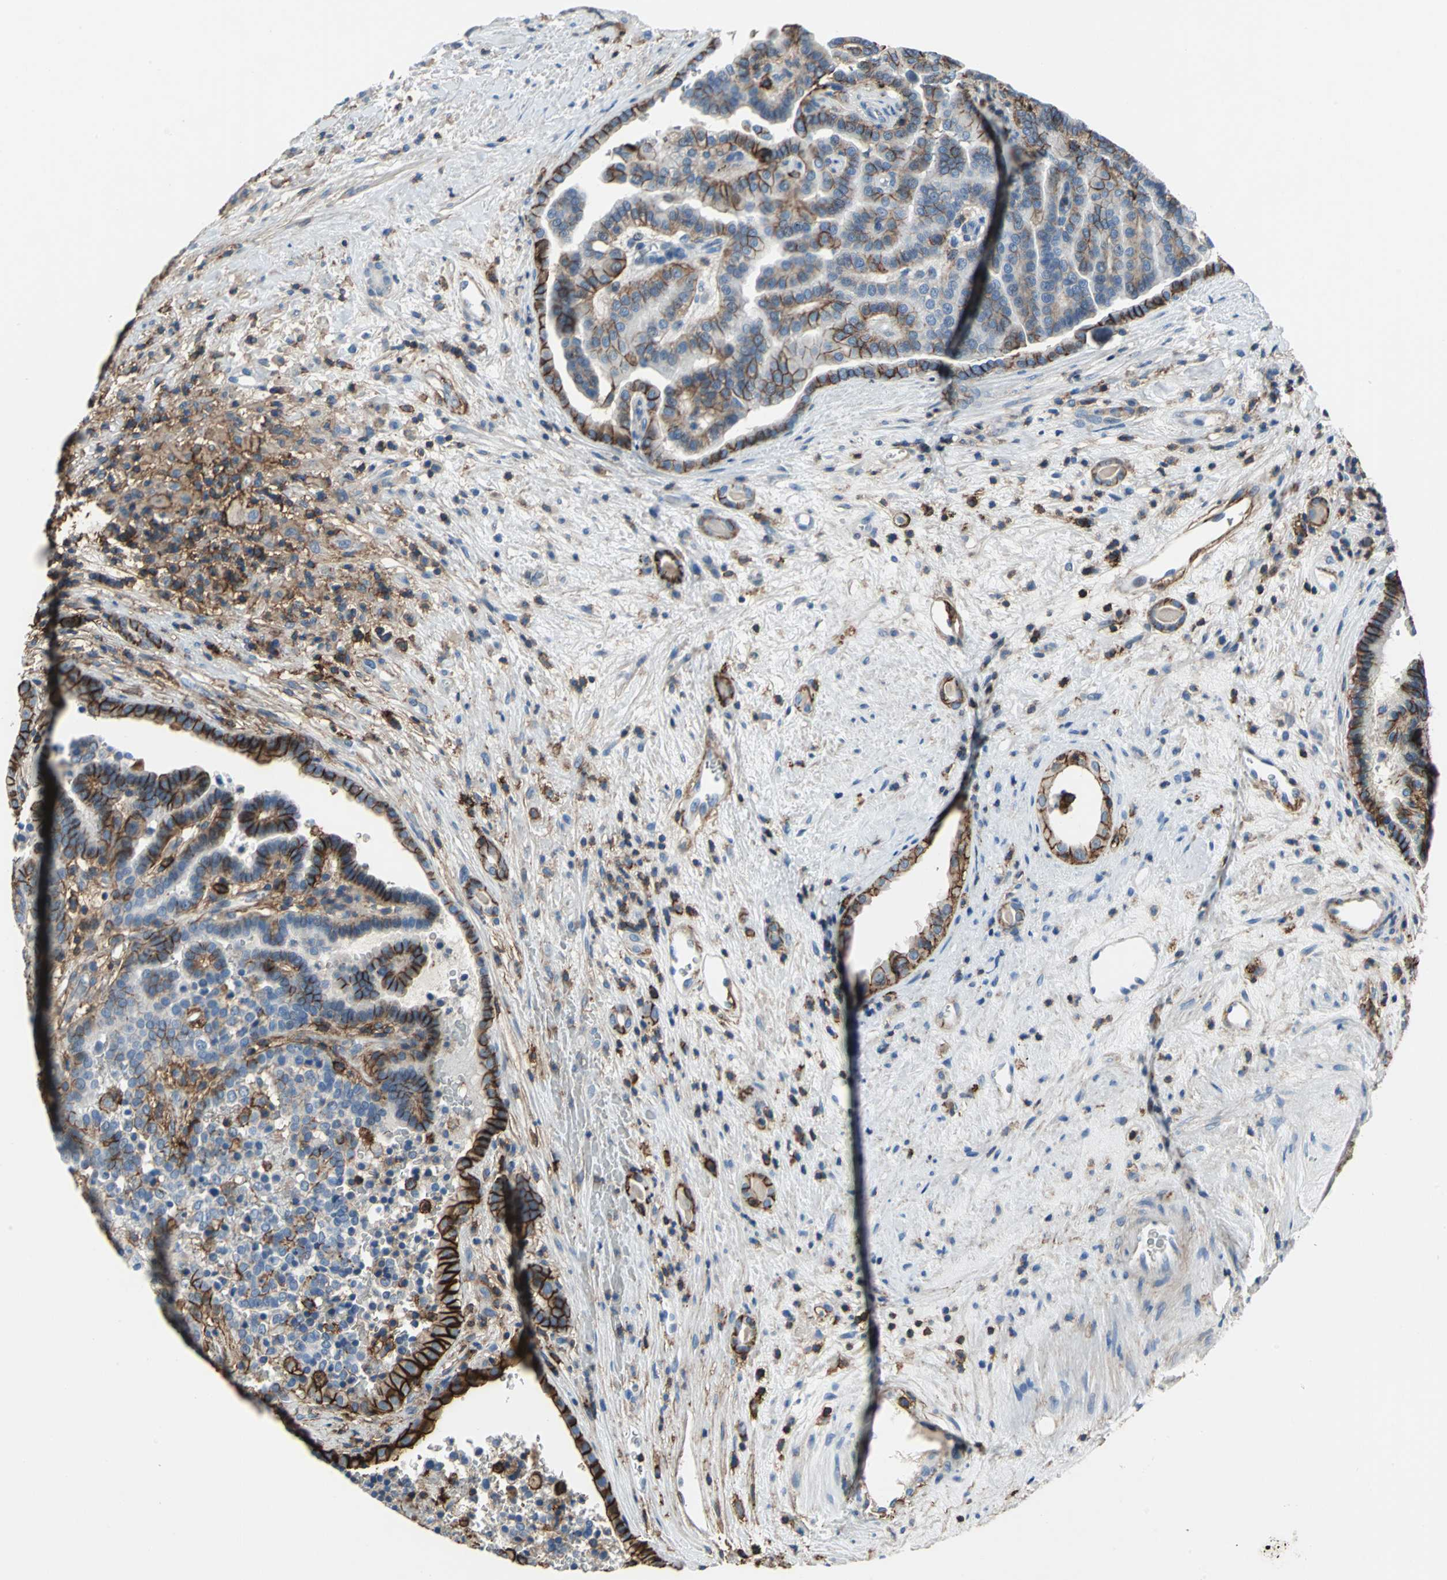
{"staining": {"intensity": "strong", "quantity": ">75%", "location": "cytoplasmic/membranous"}, "tissue": "renal cancer", "cell_type": "Tumor cells", "image_type": "cancer", "snomed": [{"axis": "morphology", "description": "Adenocarcinoma, NOS"}, {"axis": "topography", "description": "Kidney"}], "caption": "This micrograph exhibits immunohistochemistry staining of human renal cancer, with high strong cytoplasmic/membranous positivity in about >75% of tumor cells.", "gene": "CD44", "patient": {"sex": "male", "age": 61}}